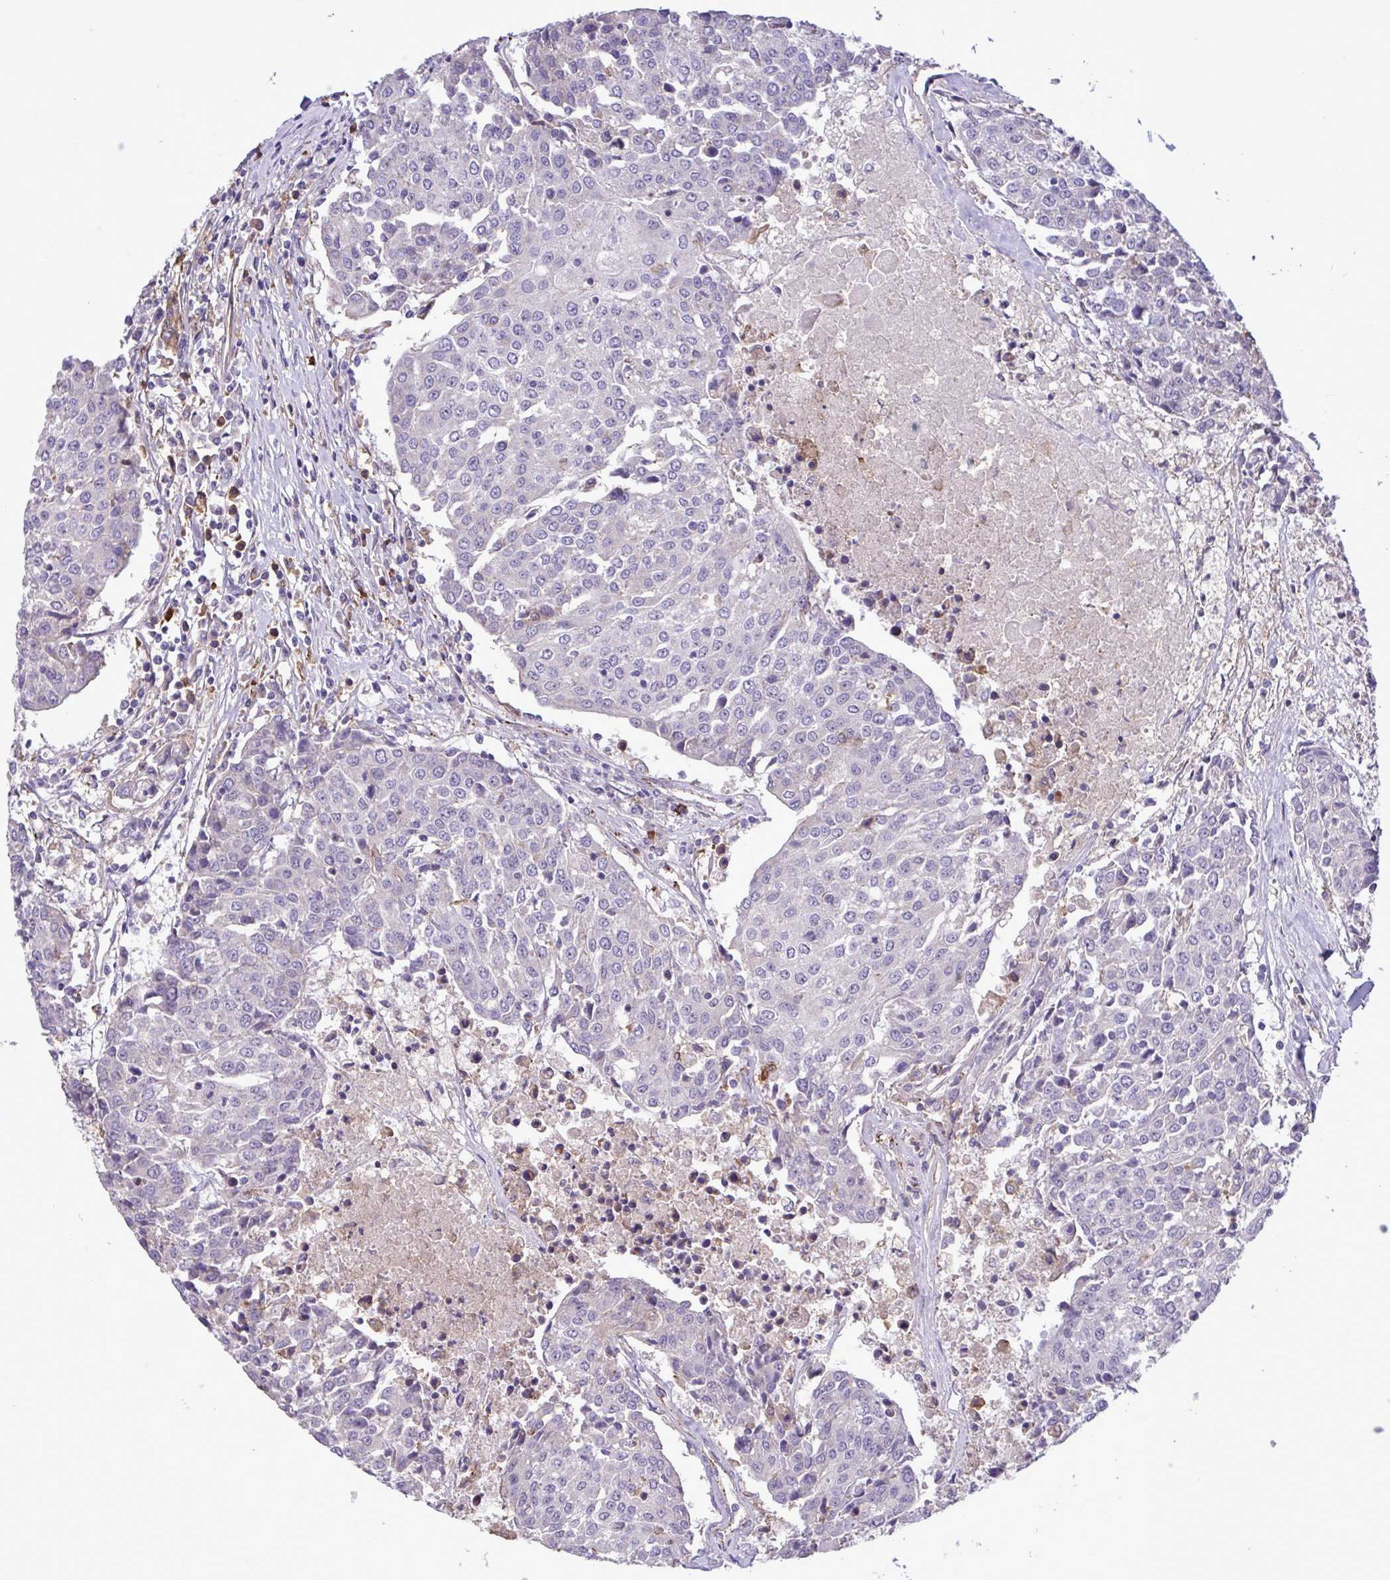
{"staining": {"intensity": "negative", "quantity": "none", "location": "none"}, "tissue": "urothelial cancer", "cell_type": "Tumor cells", "image_type": "cancer", "snomed": [{"axis": "morphology", "description": "Urothelial carcinoma, High grade"}, {"axis": "topography", "description": "Urinary bladder"}], "caption": "Urothelial cancer stained for a protein using immunohistochemistry demonstrates no expression tumor cells.", "gene": "CD101", "patient": {"sex": "female", "age": 85}}